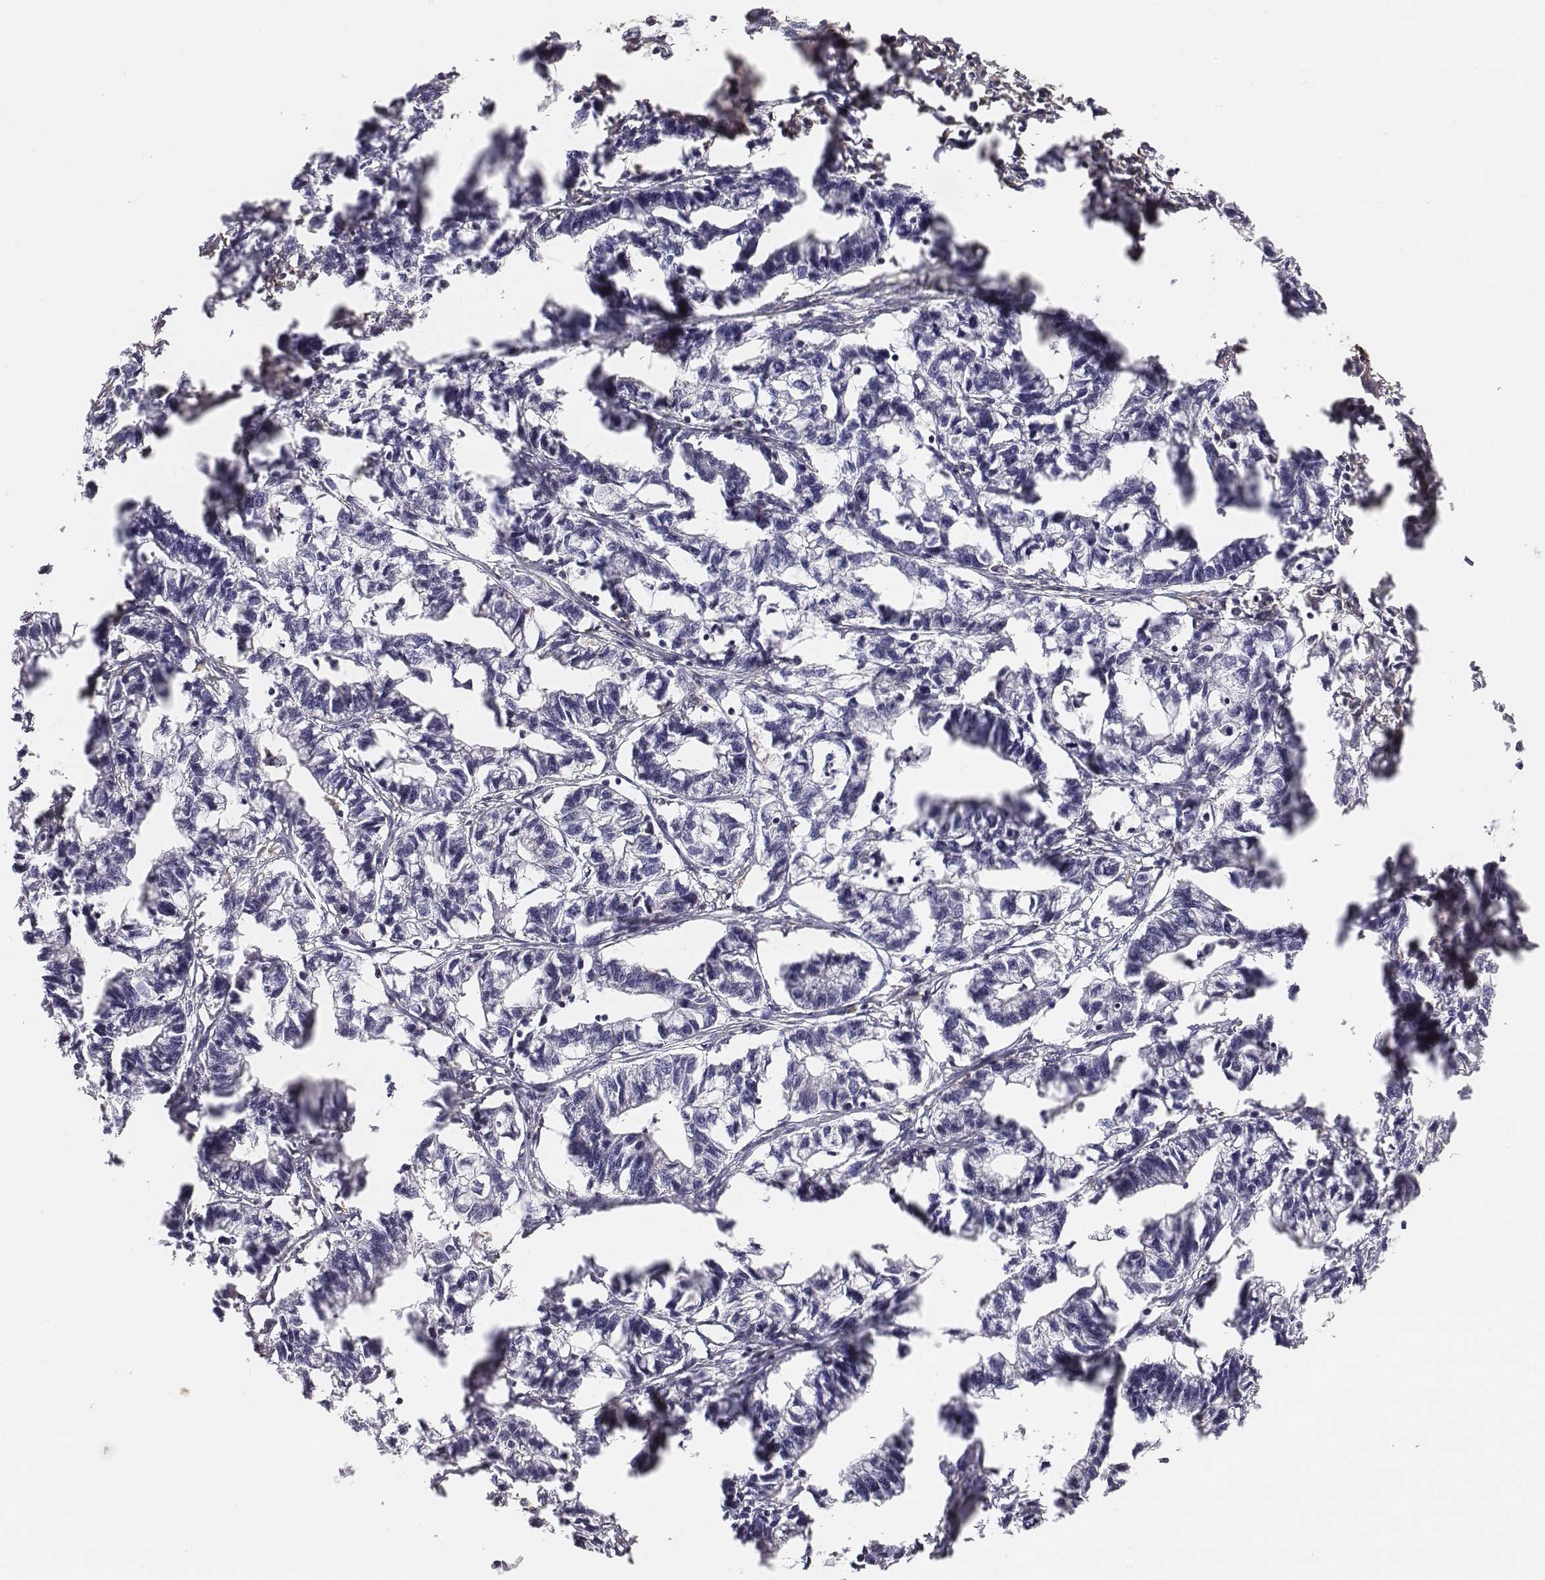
{"staining": {"intensity": "negative", "quantity": "none", "location": "none"}, "tissue": "stomach cancer", "cell_type": "Tumor cells", "image_type": "cancer", "snomed": [{"axis": "morphology", "description": "Adenocarcinoma, NOS"}, {"axis": "topography", "description": "Stomach"}], "caption": "Immunohistochemical staining of human stomach adenocarcinoma demonstrates no significant expression in tumor cells. Nuclei are stained in blue.", "gene": "AP1B1", "patient": {"sex": "male", "age": 83}}